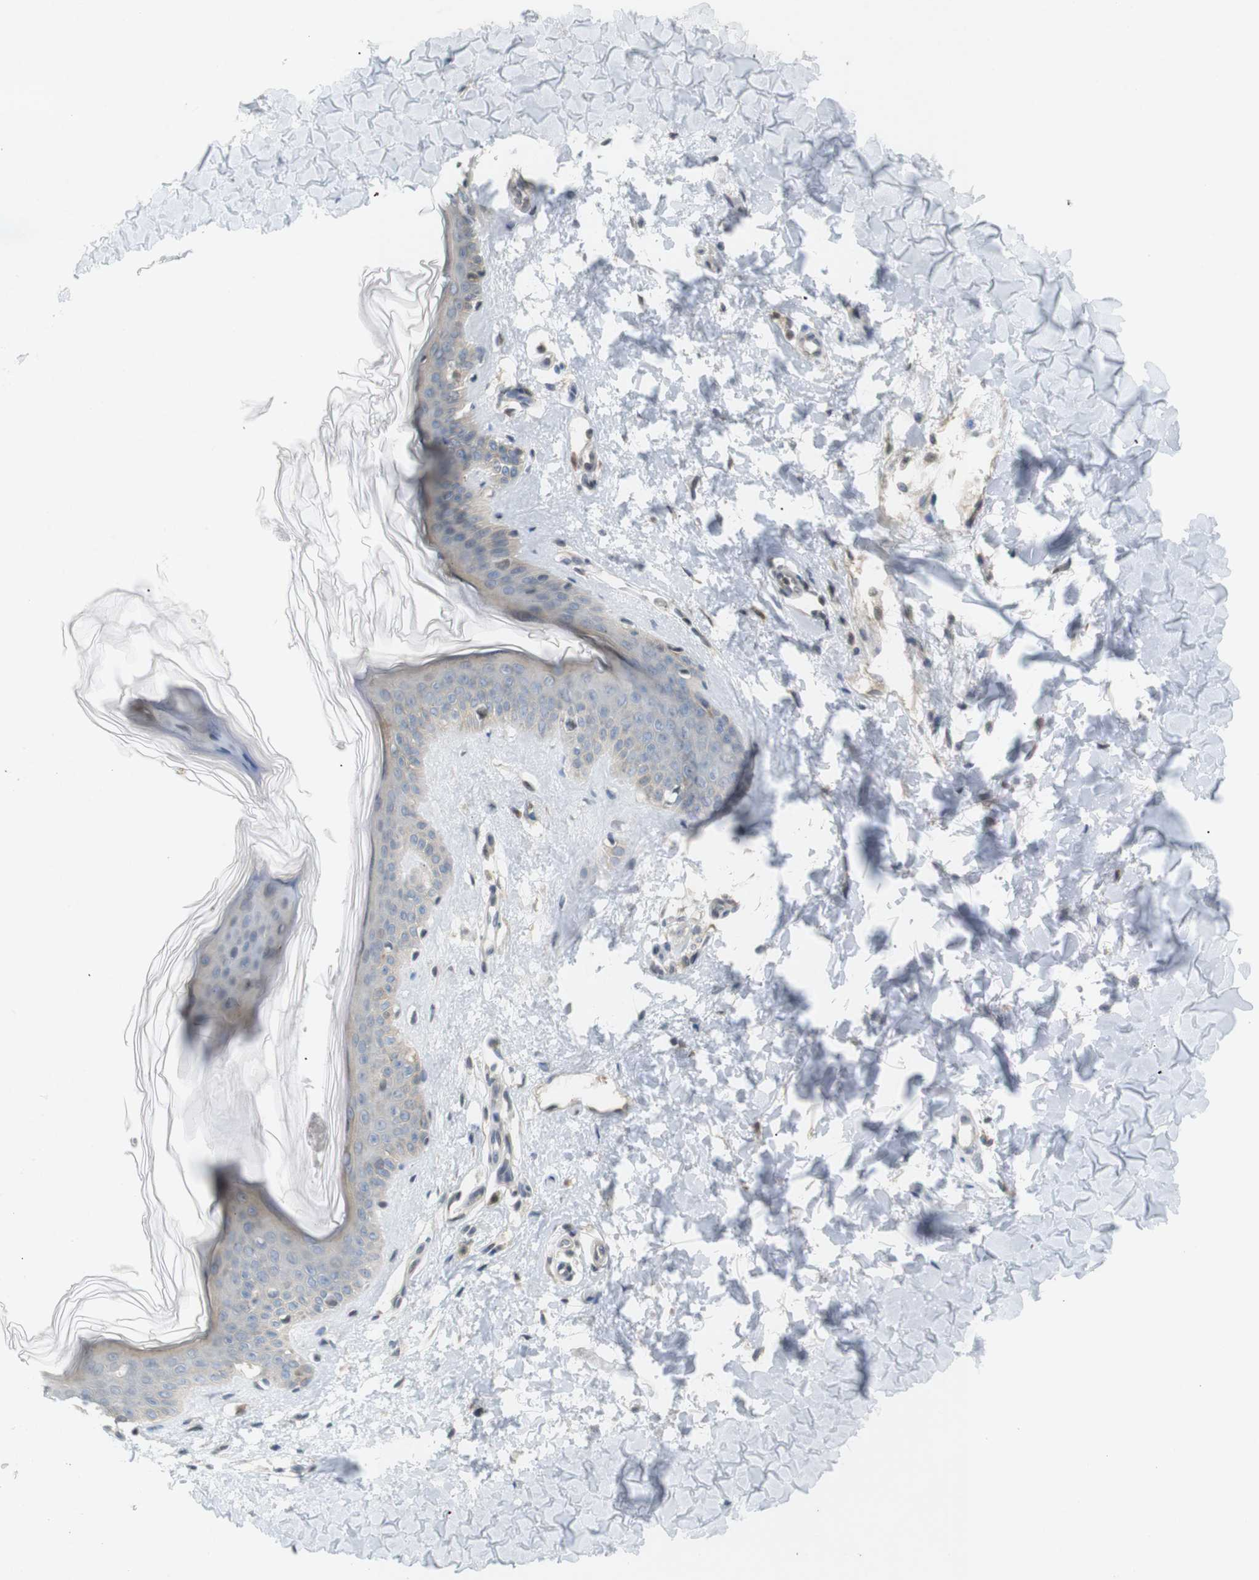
{"staining": {"intensity": "weak", "quantity": "25%-75%", "location": "cytoplasmic/membranous"}, "tissue": "skin", "cell_type": "Fibroblasts", "image_type": "normal", "snomed": [{"axis": "morphology", "description": "Normal tissue, NOS"}, {"axis": "topography", "description": "Skin"}], "caption": "Immunohistochemistry staining of normal skin, which displays low levels of weak cytoplasmic/membranous positivity in approximately 25%-75% of fibroblasts indicating weak cytoplasmic/membranous protein staining. The staining was performed using DAB (brown) for protein detection and nuclei were counterstained in hematoxylin (blue).", "gene": "PPP1R14A", "patient": {"sex": "female", "age": 41}}